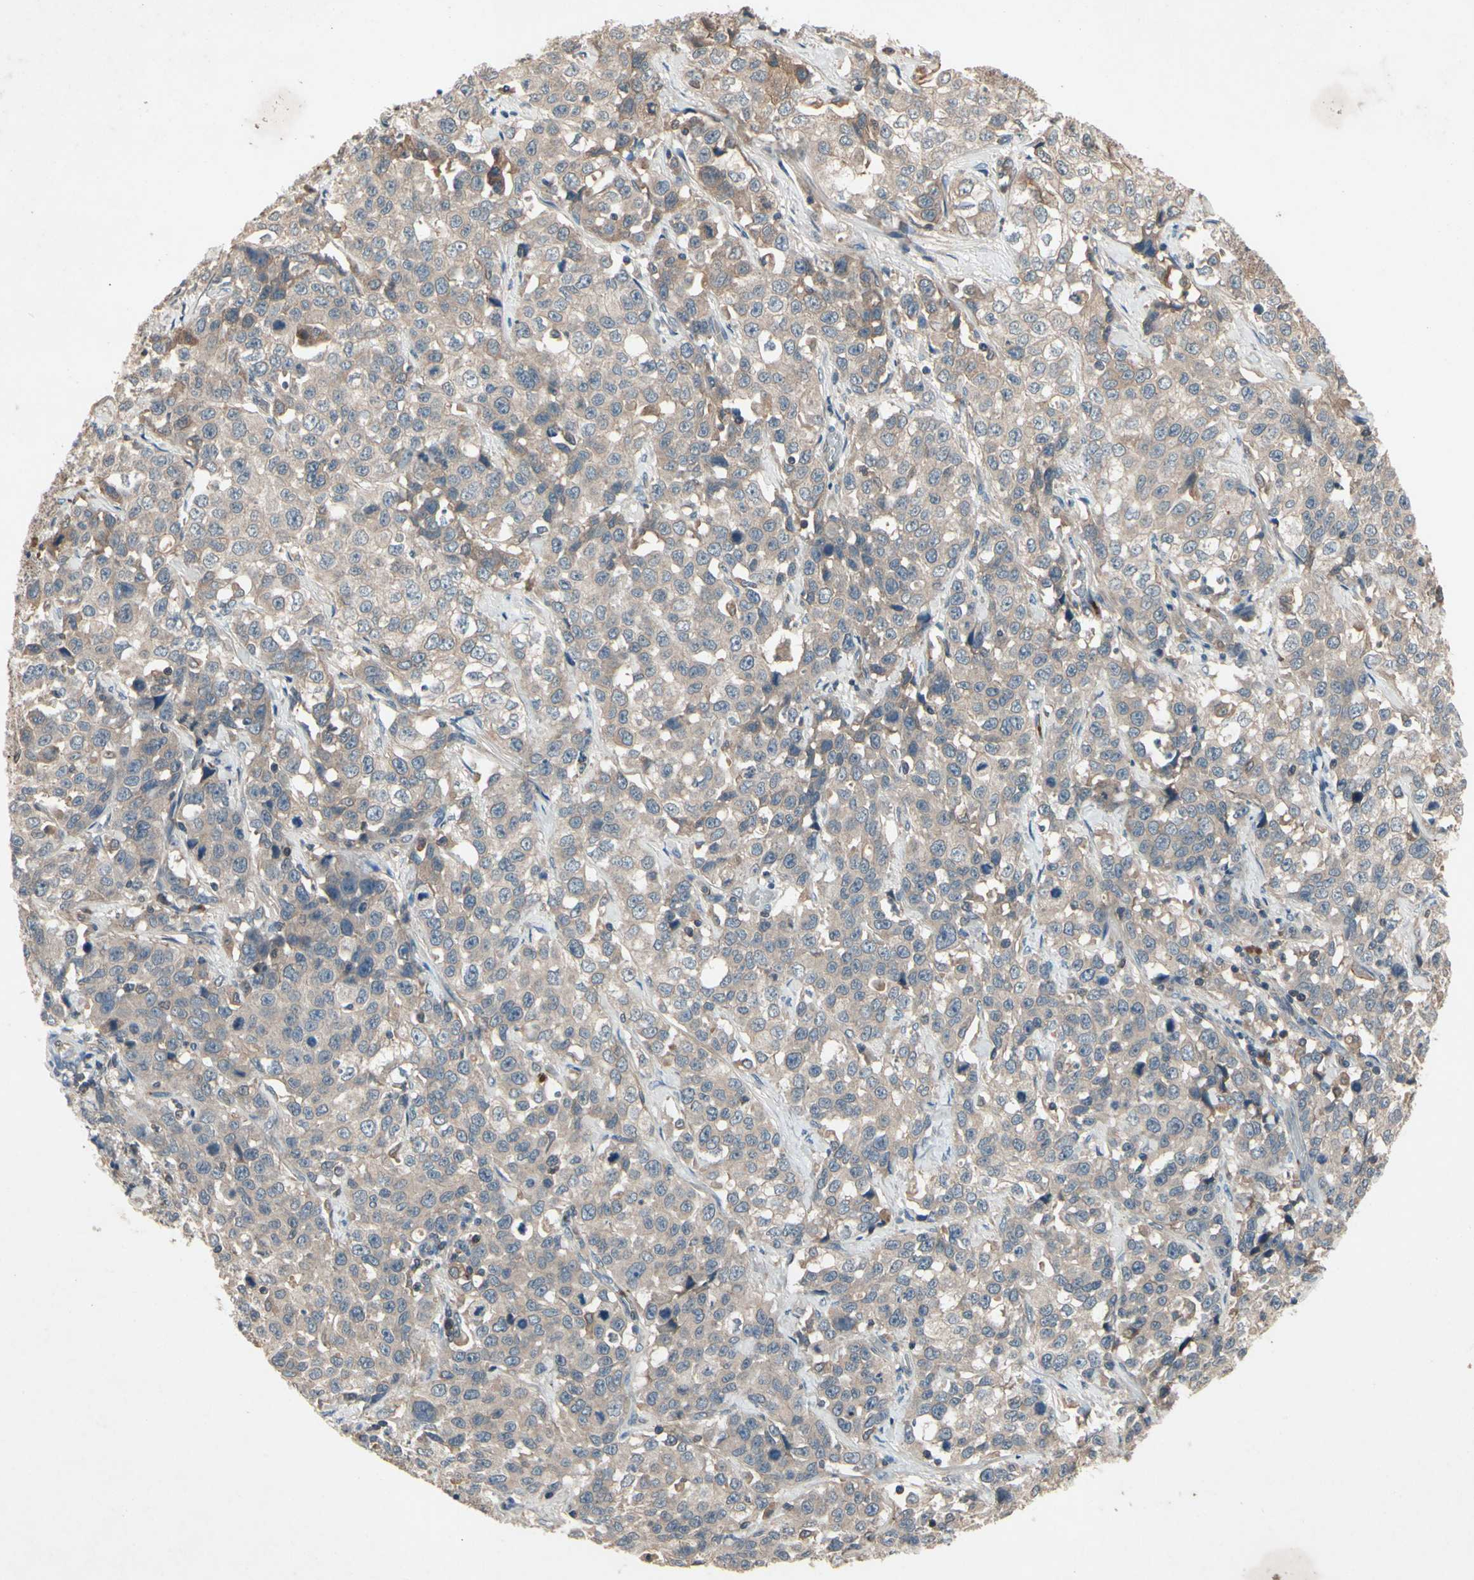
{"staining": {"intensity": "weak", "quantity": "25%-75%", "location": "cytoplasmic/membranous"}, "tissue": "stomach cancer", "cell_type": "Tumor cells", "image_type": "cancer", "snomed": [{"axis": "morphology", "description": "Normal tissue, NOS"}, {"axis": "morphology", "description": "Adenocarcinoma, NOS"}, {"axis": "topography", "description": "Stomach"}], "caption": "The immunohistochemical stain highlights weak cytoplasmic/membranous expression in tumor cells of stomach cancer tissue.", "gene": "IL1RL1", "patient": {"sex": "male", "age": 48}}